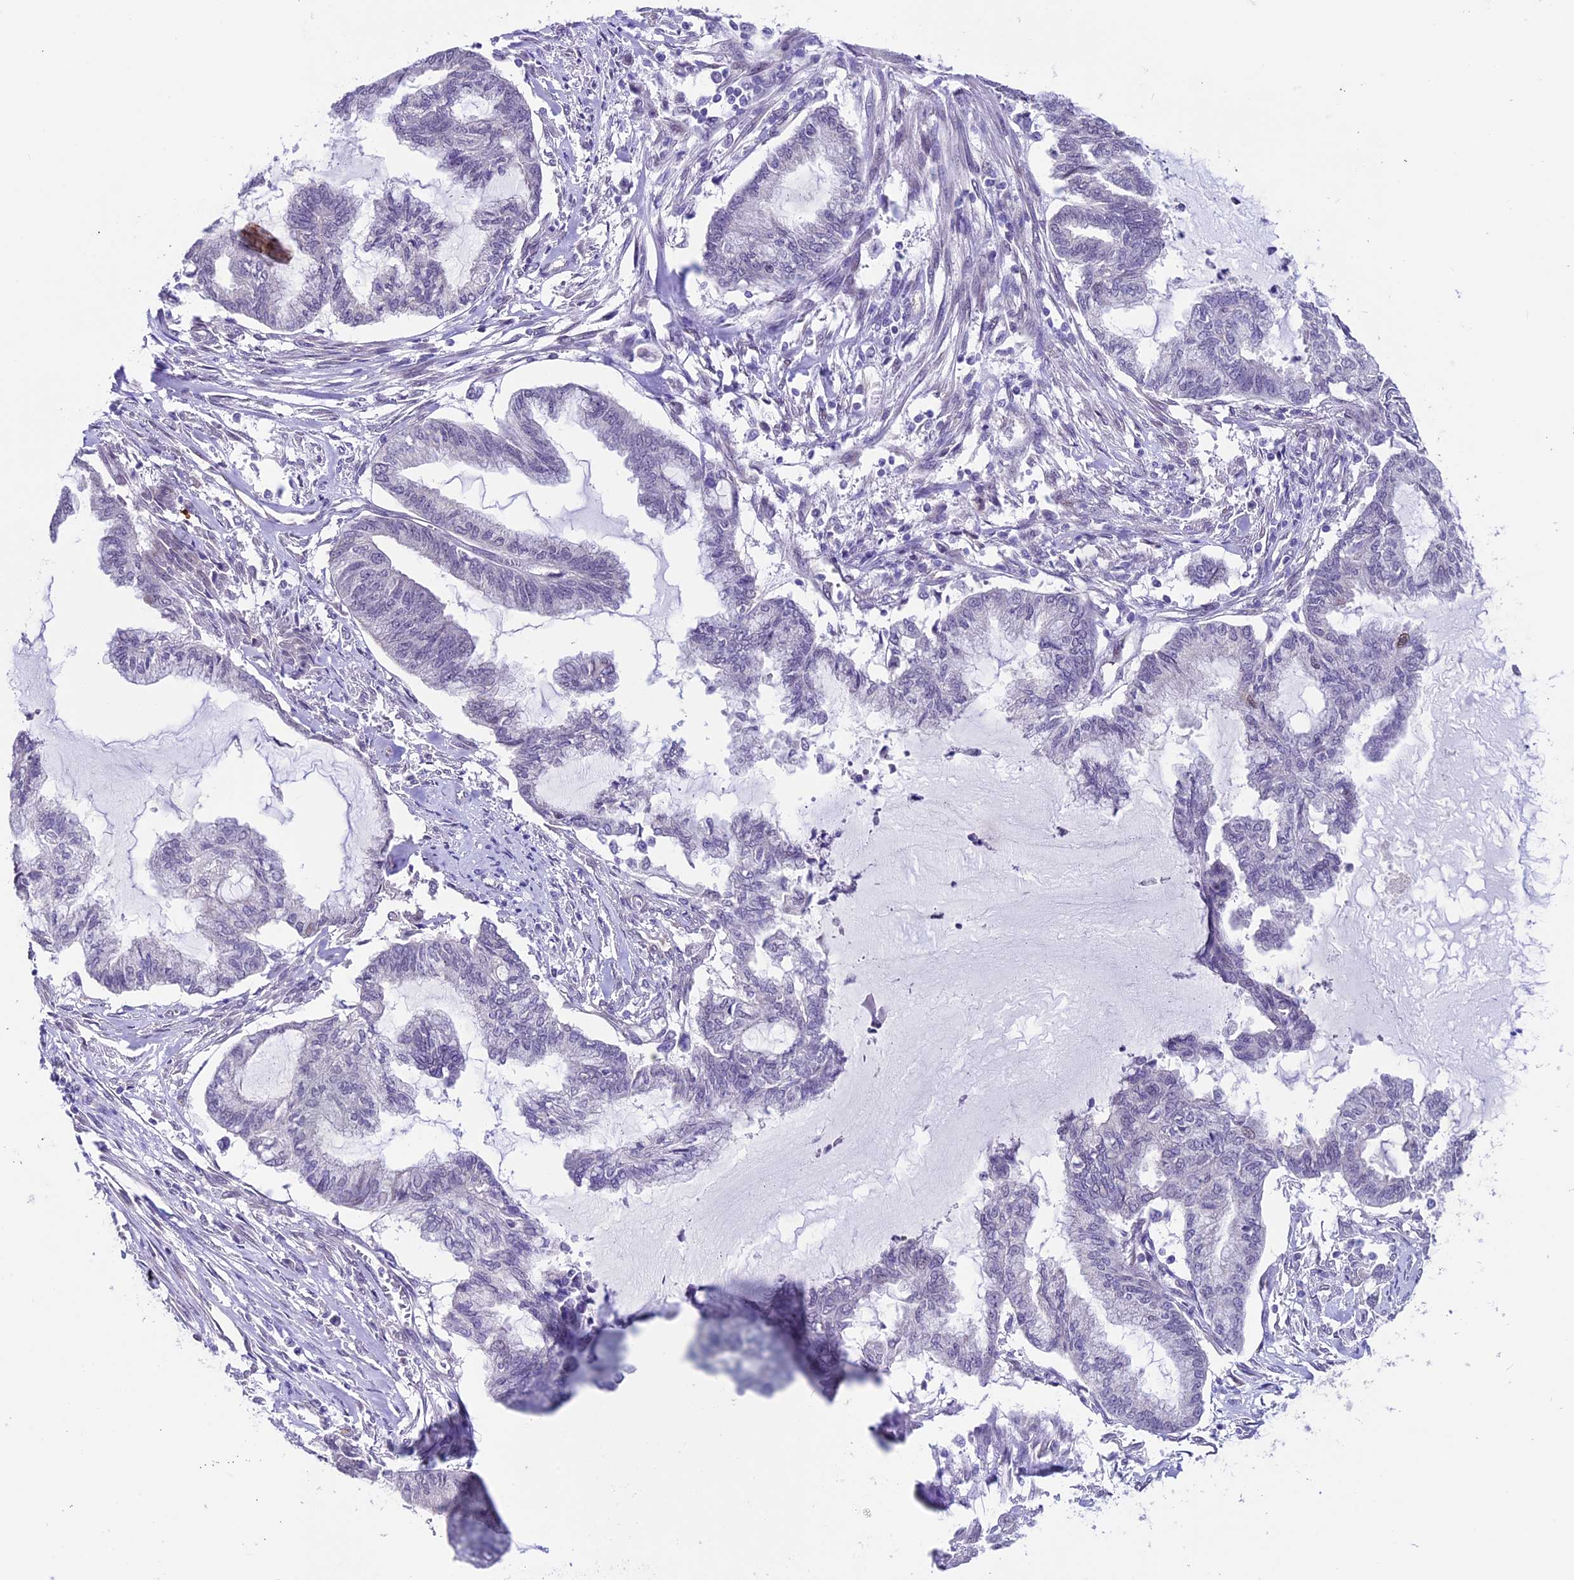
{"staining": {"intensity": "negative", "quantity": "none", "location": "none"}, "tissue": "endometrial cancer", "cell_type": "Tumor cells", "image_type": "cancer", "snomed": [{"axis": "morphology", "description": "Adenocarcinoma, NOS"}, {"axis": "topography", "description": "Endometrium"}], "caption": "Tumor cells are negative for protein expression in human adenocarcinoma (endometrial).", "gene": "TMEM171", "patient": {"sex": "female", "age": 86}}